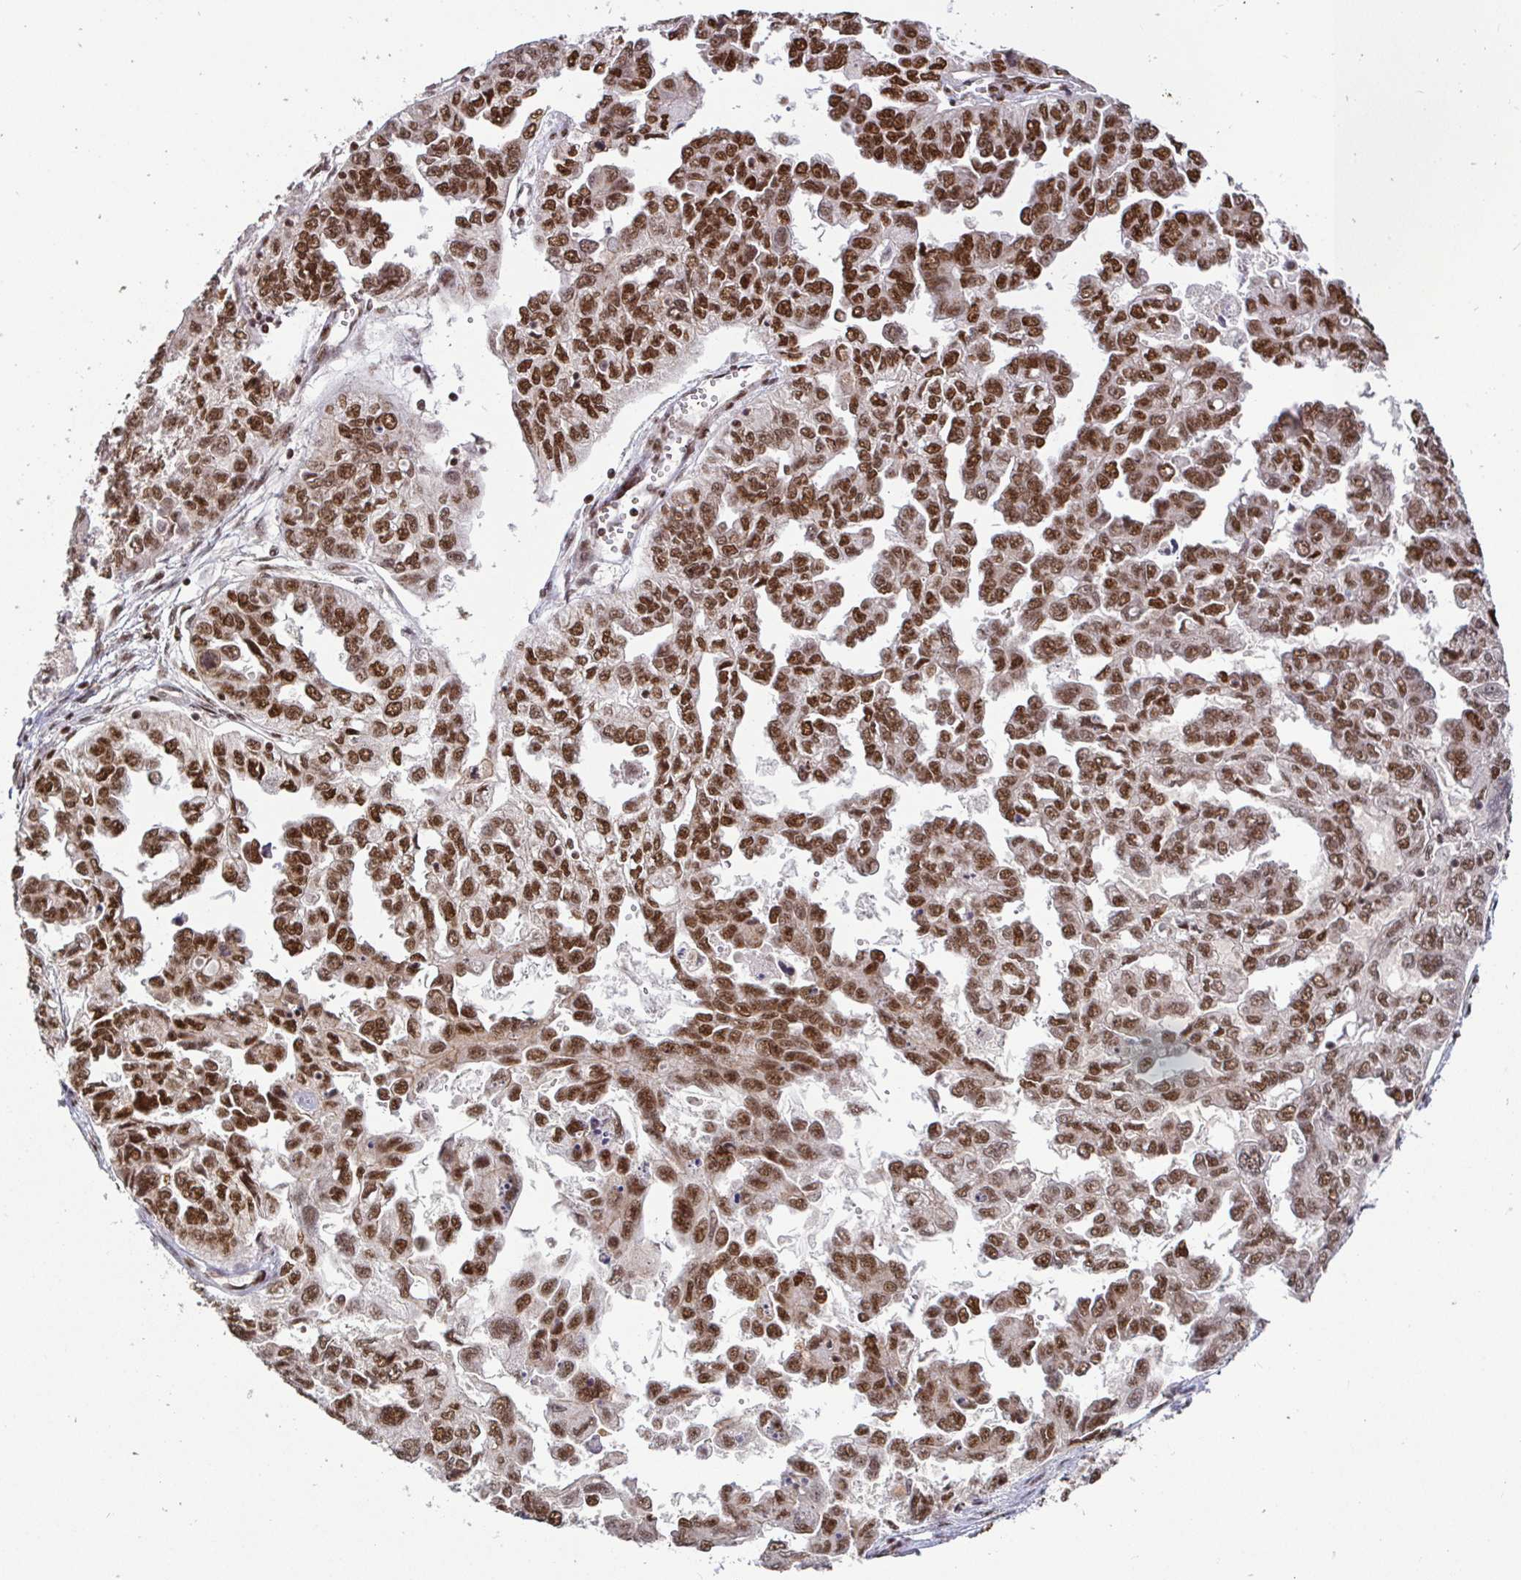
{"staining": {"intensity": "strong", "quantity": ">75%", "location": "nuclear"}, "tissue": "ovarian cancer", "cell_type": "Tumor cells", "image_type": "cancer", "snomed": [{"axis": "morphology", "description": "Cystadenocarcinoma, serous, NOS"}, {"axis": "topography", "description": "Ovary"}], "caption": "A micrograph of serous cystadenocarcinoma (ovarian) stained for a protein shows strong nuclear brown staining in tumor cells.", "gene": "SP3", "patient": {"sex": "female", "age": 53}}